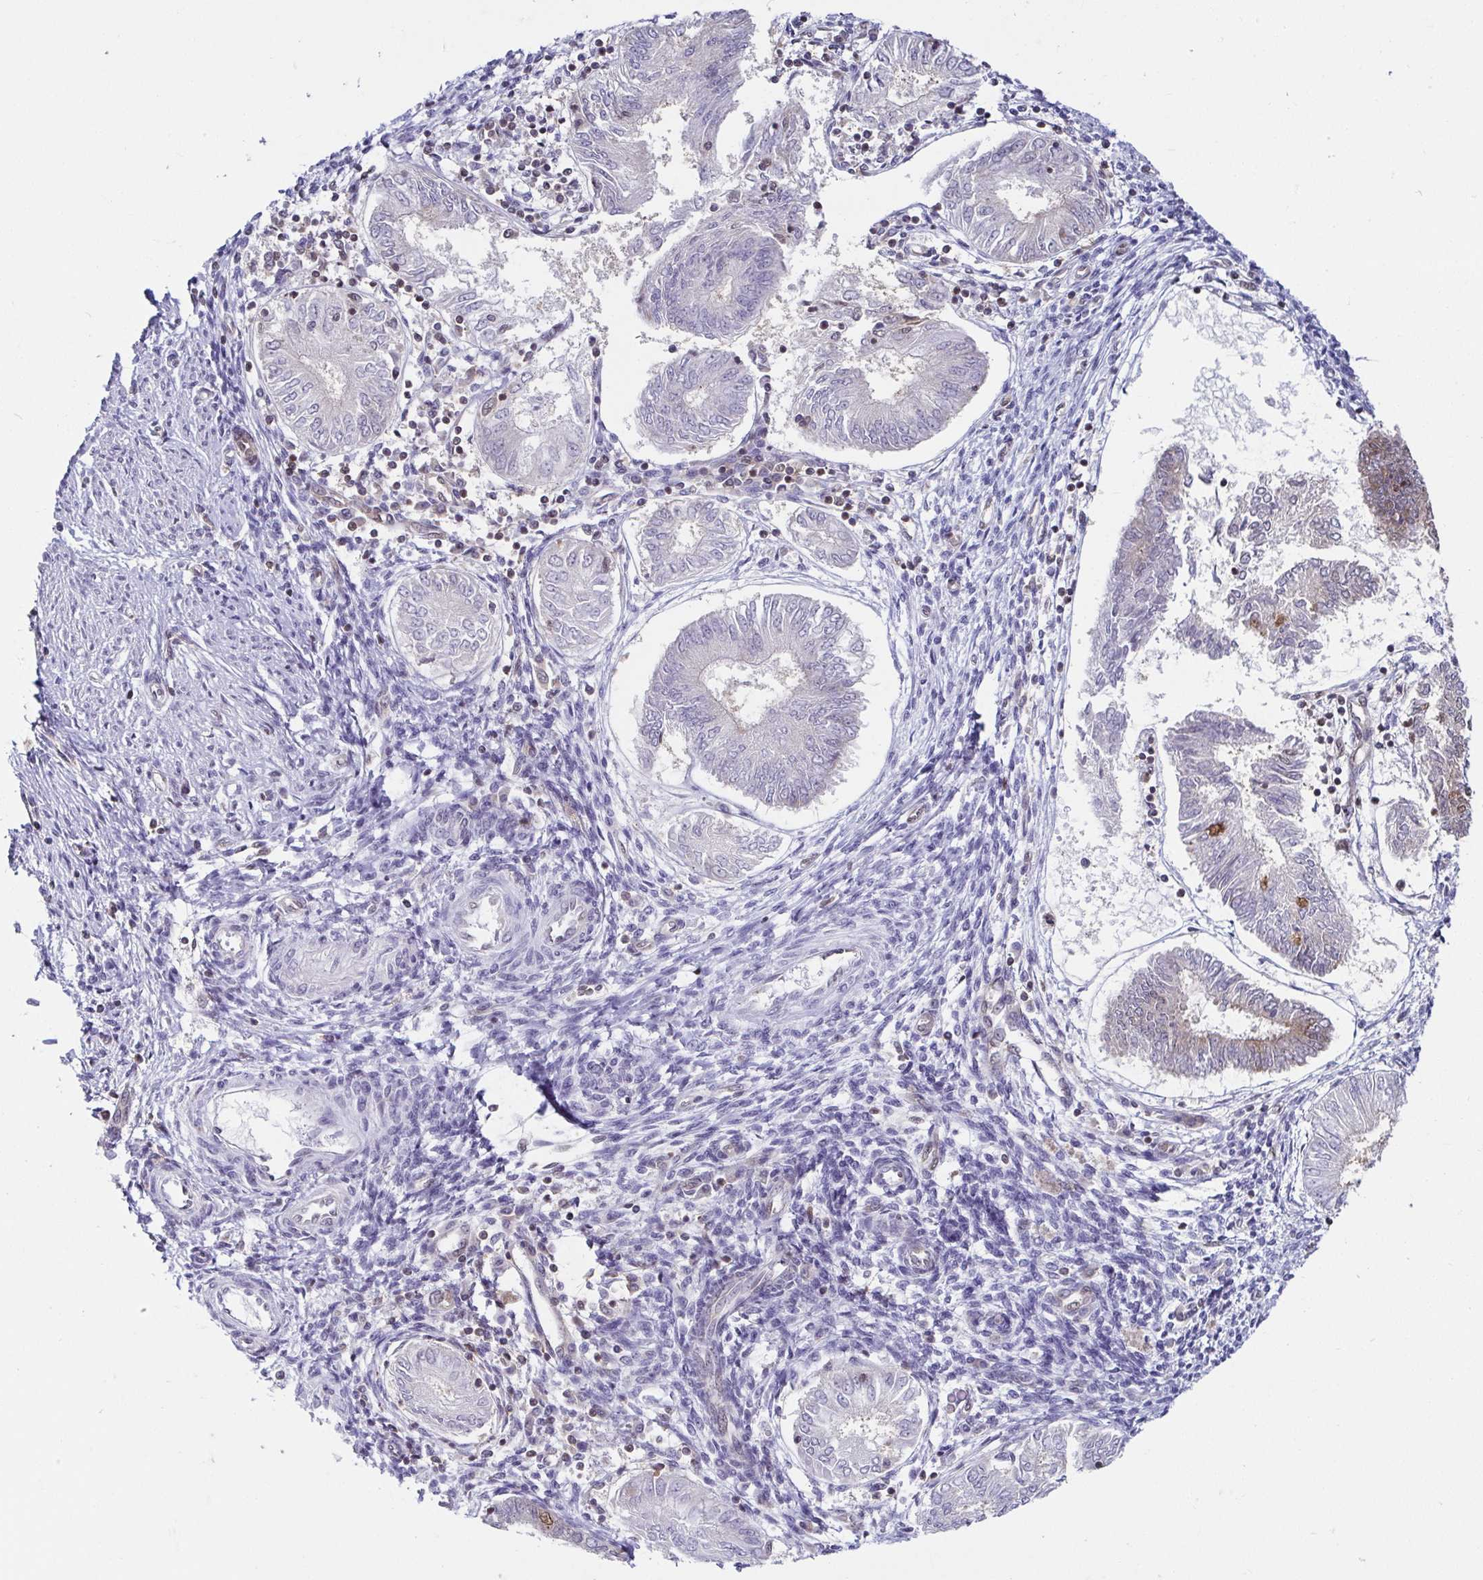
{"staining": {"intensity": "moderate", "quantity": "<25%", "location": "nuclear"}, "tissue": "endometrial cancer", "cell_type": "Tumor cells", "image_type": "cancer", "snomed": [{"axis": "morphology", "description": "Adenocarcinoma, NOS"}, {"axis": "topography", "description": "Endometrium"}], "caption": "An immunohistochemistry micrograph of neoplastic tissue is shown. Protein staining in brown highlights moderate nuclear positivity in endometrial cancer within tumor cells.", "gene": "EWSR1", "patient": {"sex": "female", "age": 68}}